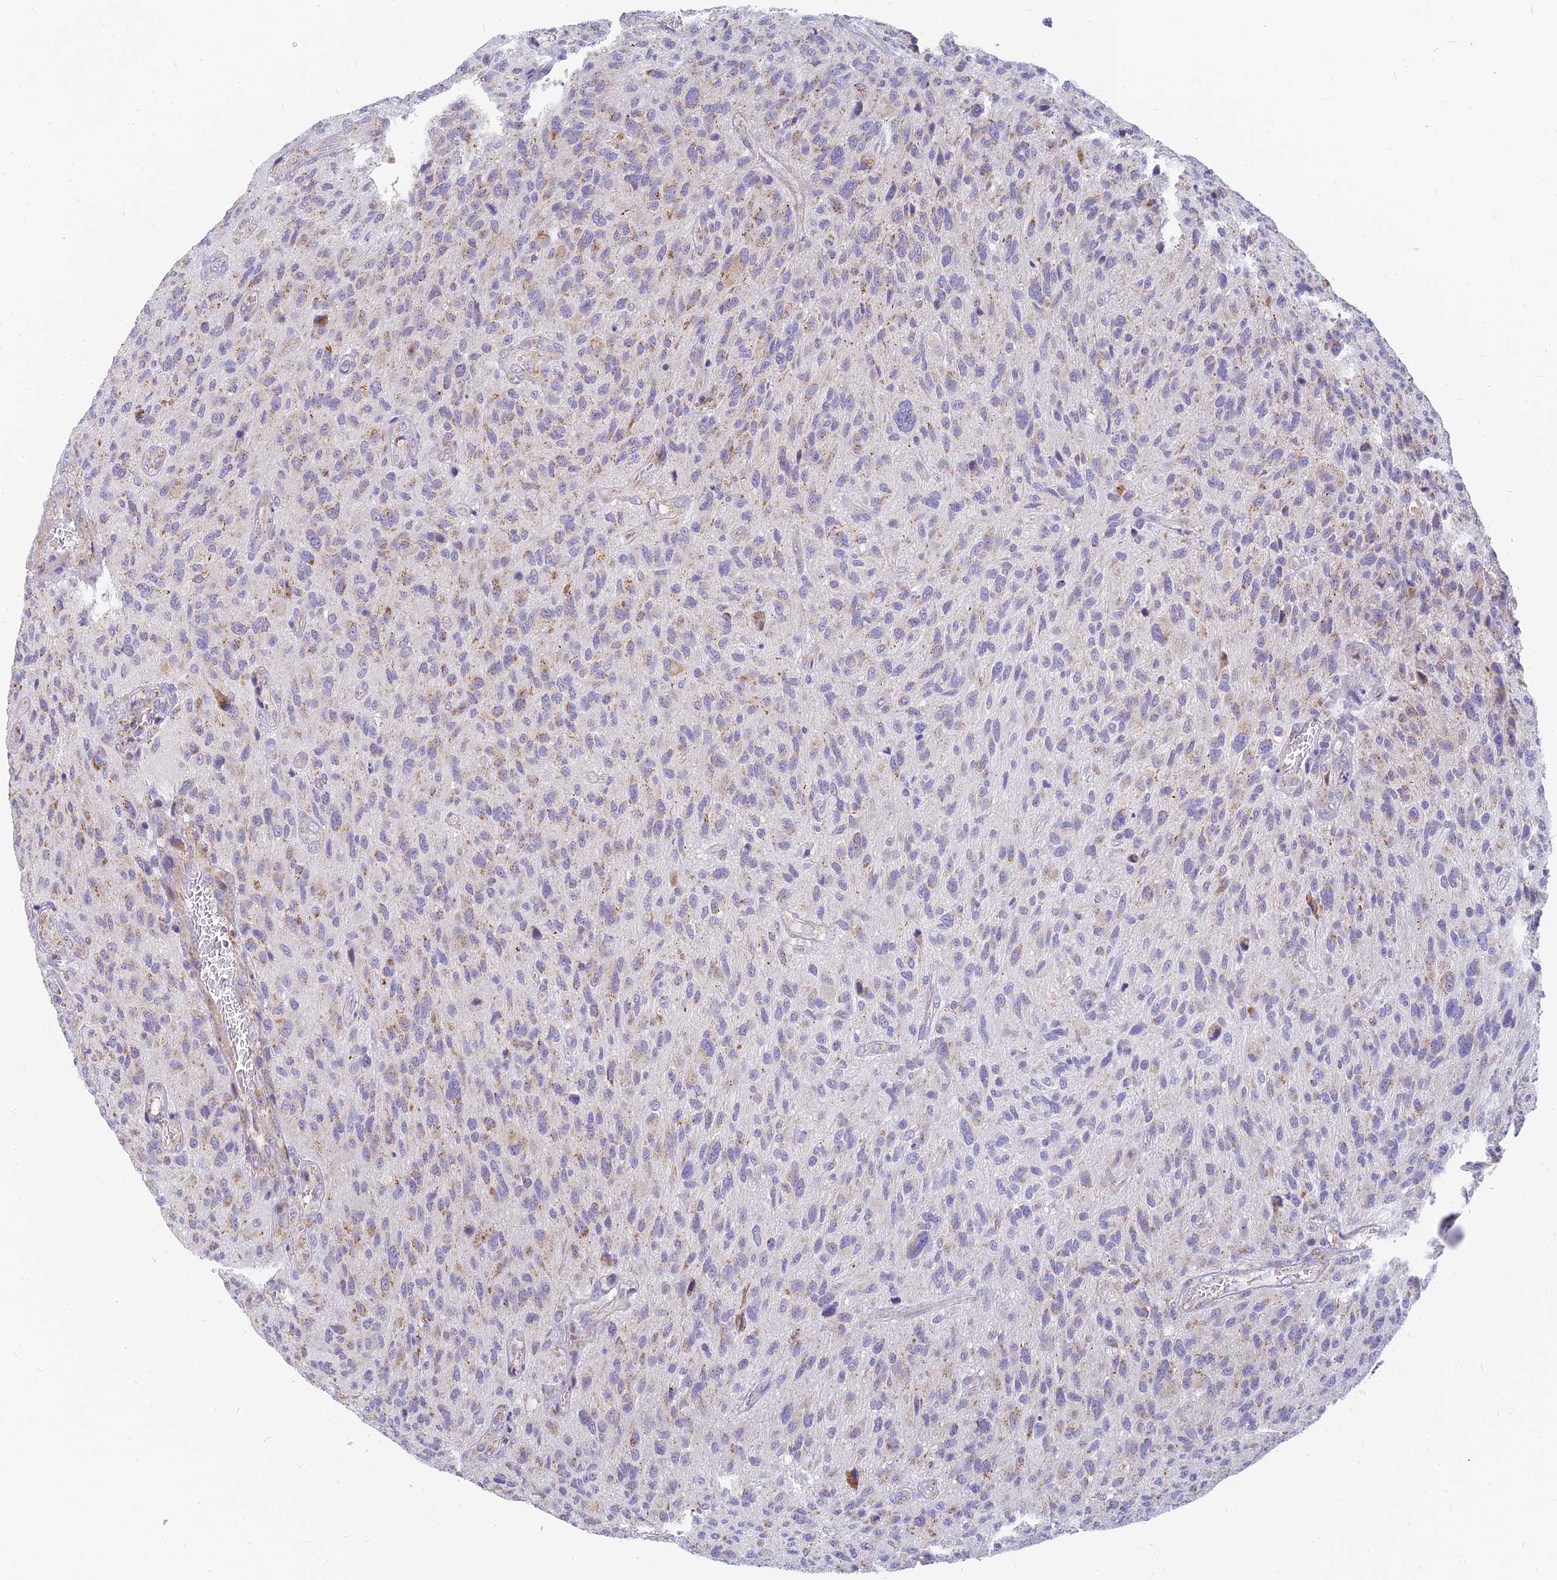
{"staining": {"intensity": "weak", "quantity": "25%-75%", "location": "cytoplasmic/membranous"}, "tissue": "glioma", "cell_type": "Tumor cells", "image_type": "cancer", "snomed": [{"axis": "morphology", "description": "Glioma, malignant, High grade"}, {"axis": "topography", "description": "Brain"}], "caption": "Glioma stained with a protein marker shows weak staining in tumor cells.", "gene": "MRPL15", "patient": {"sex": "male", "age": 47}}